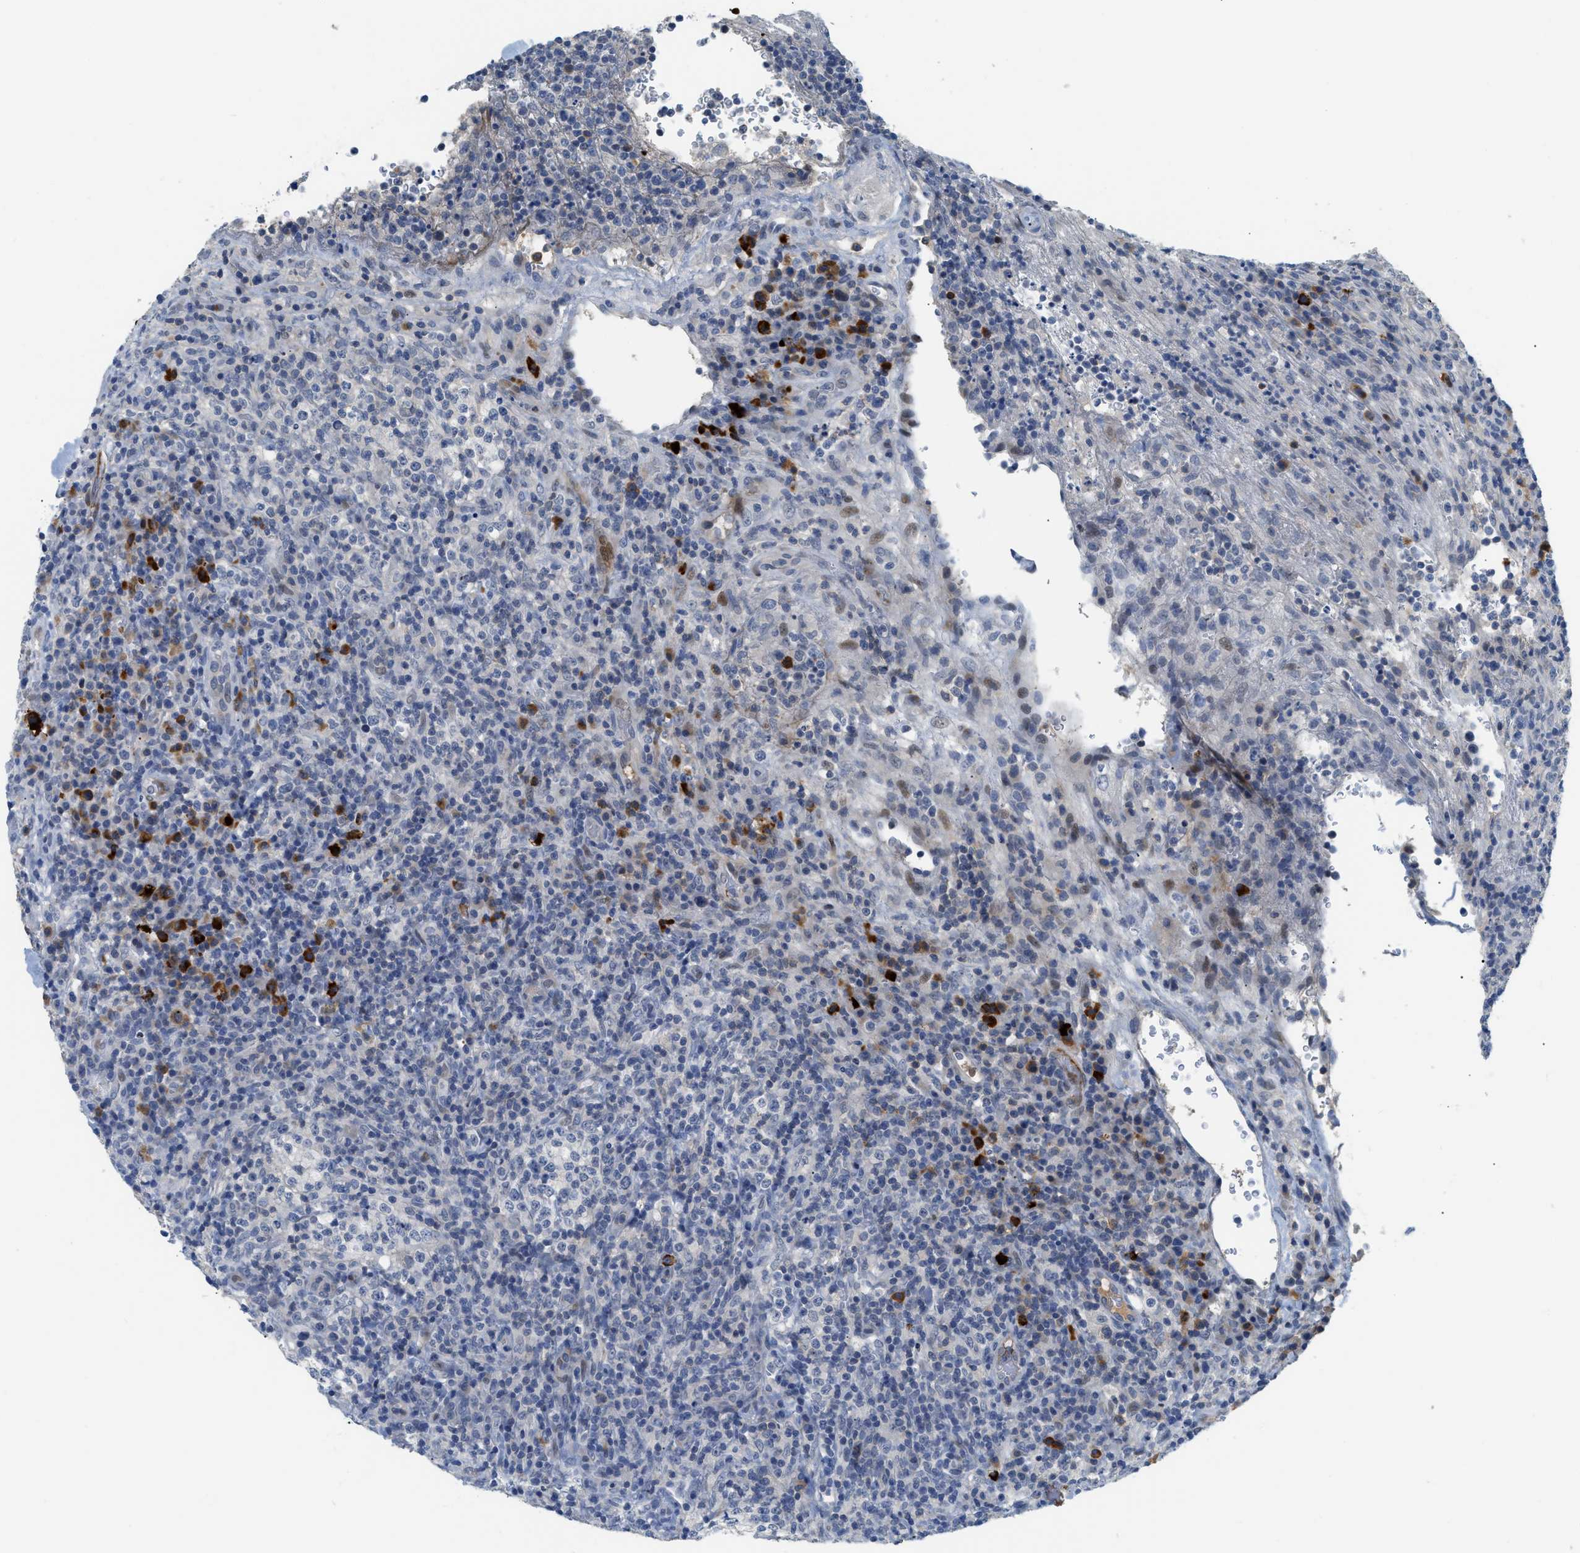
{"staining": {"intensity": "negative", "quantity": "none", "location": "none"}, "tissue": "lymphoma", "cell_type": "Tumor cells", "image_type": "cancer", "snomed": [{"axis": "morphology", "description": "Malignant lymphoma, non-Hodgkin's type, High grade"}, {"axis": "topography", "description": "Lymph node"}], "caption": "The immunohistochemistry photomicrograph has no significant positivity in tumor cells of lymphoma tissue.", "gene": "OR9K2", "patient": {"sex": "female", "age": 76}}